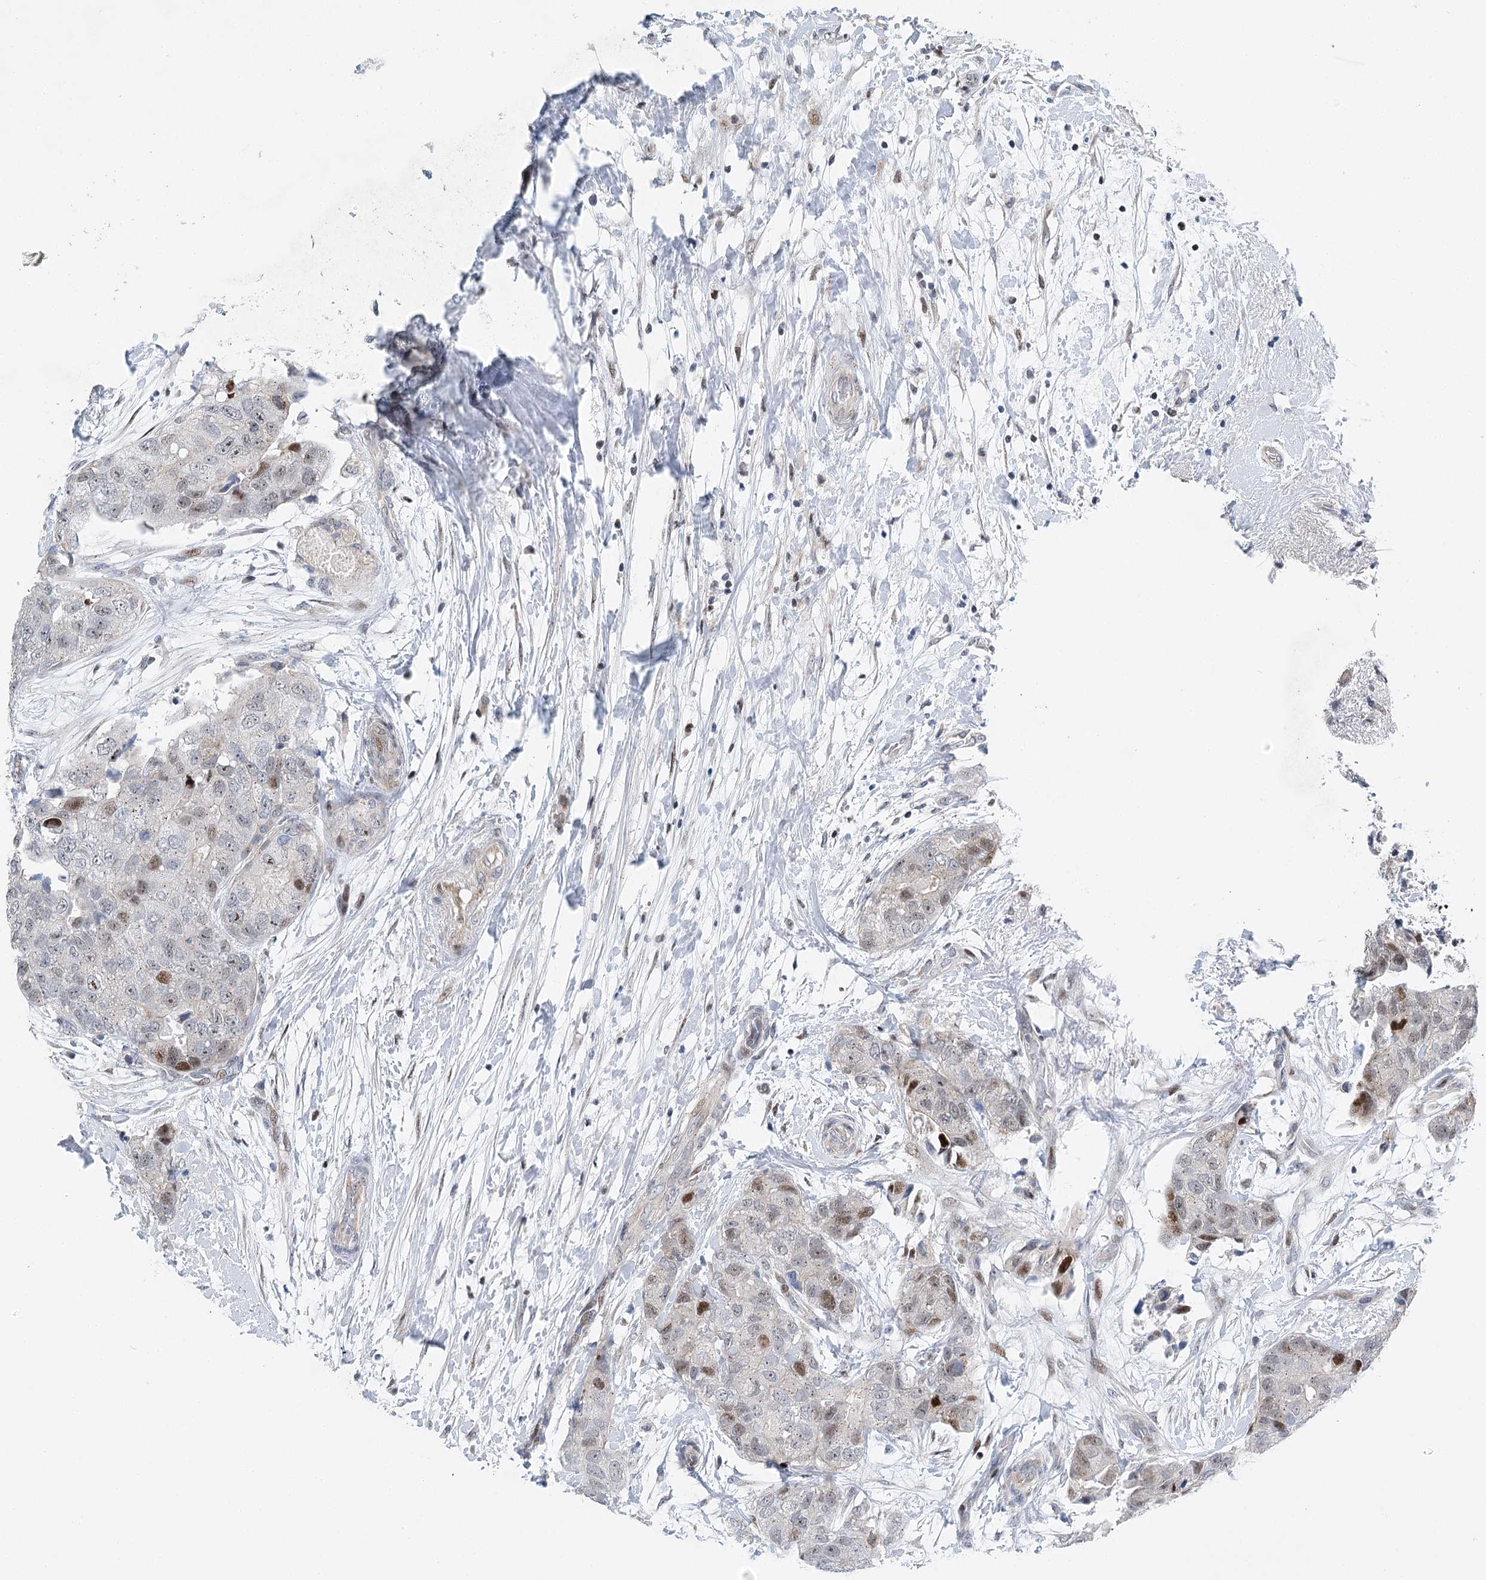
{"staining": {"intensity": "moderate", "quantity": "<25%", "location": "nuclear"}, "tissue": "breast cancer", "cell_type": "Tumor cells", "image_type": "cancer", "snomed": [{"axis": "morphology", "description": "Duct carcinoma"}, {"axis": "topography", "description": "Breast"}], "caption": "This photomicrograph exhibits breast cancer stained with immunohistochemistry (IHC) to label a protein in brown. The nuclear of tumor cells show moderate positivity for the protein. Nuclei are counter-stained blue.", "gene": "CAMTA1", "patient": {"sex": "female", "age": 62}}